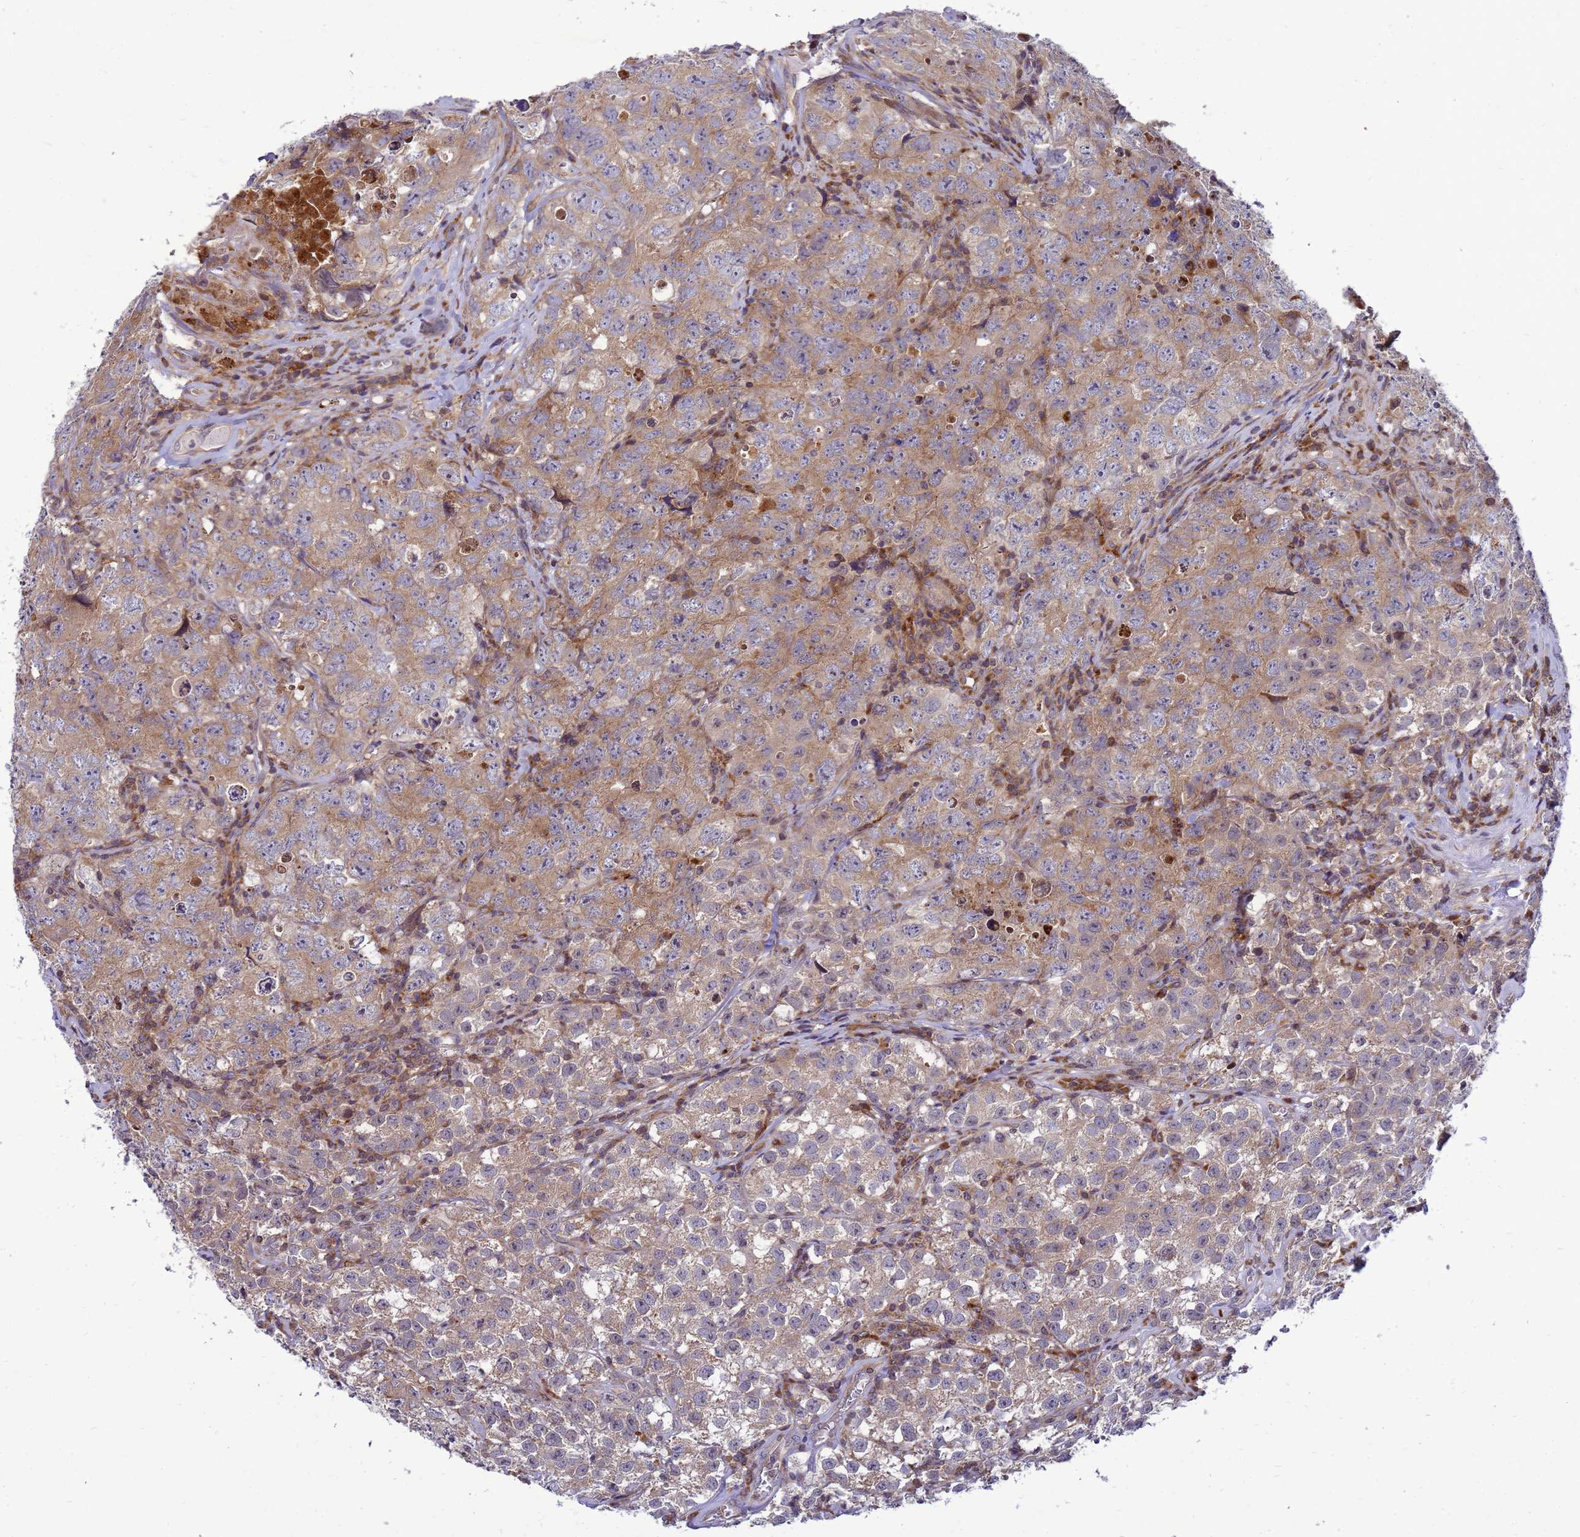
{"staining": {"intensity": "moderate", "quantity": ">75%", "location": "cytoplasmic/membranous"}, "tissue": "testis cancer", "cell_type": "Tumor cells", "image_type": "cancer", "snomed": [{"axis": "morphology", "description": "Seminoma, NOS"}, {"axis": "morphology", "description": "Carcinoma, Embryonal, NOS"}, {"axis": "topography", "description": "Testis"}], "caption": "There is medium levels of moderate cytoplasmic/membranous positivity in tumor cells of embryonal carcinoma (testis), as demonstrated by immunohistochemical staining (brown color).", "gene": "C12orf43", "patient": {"sex": "male", "age": 43}}